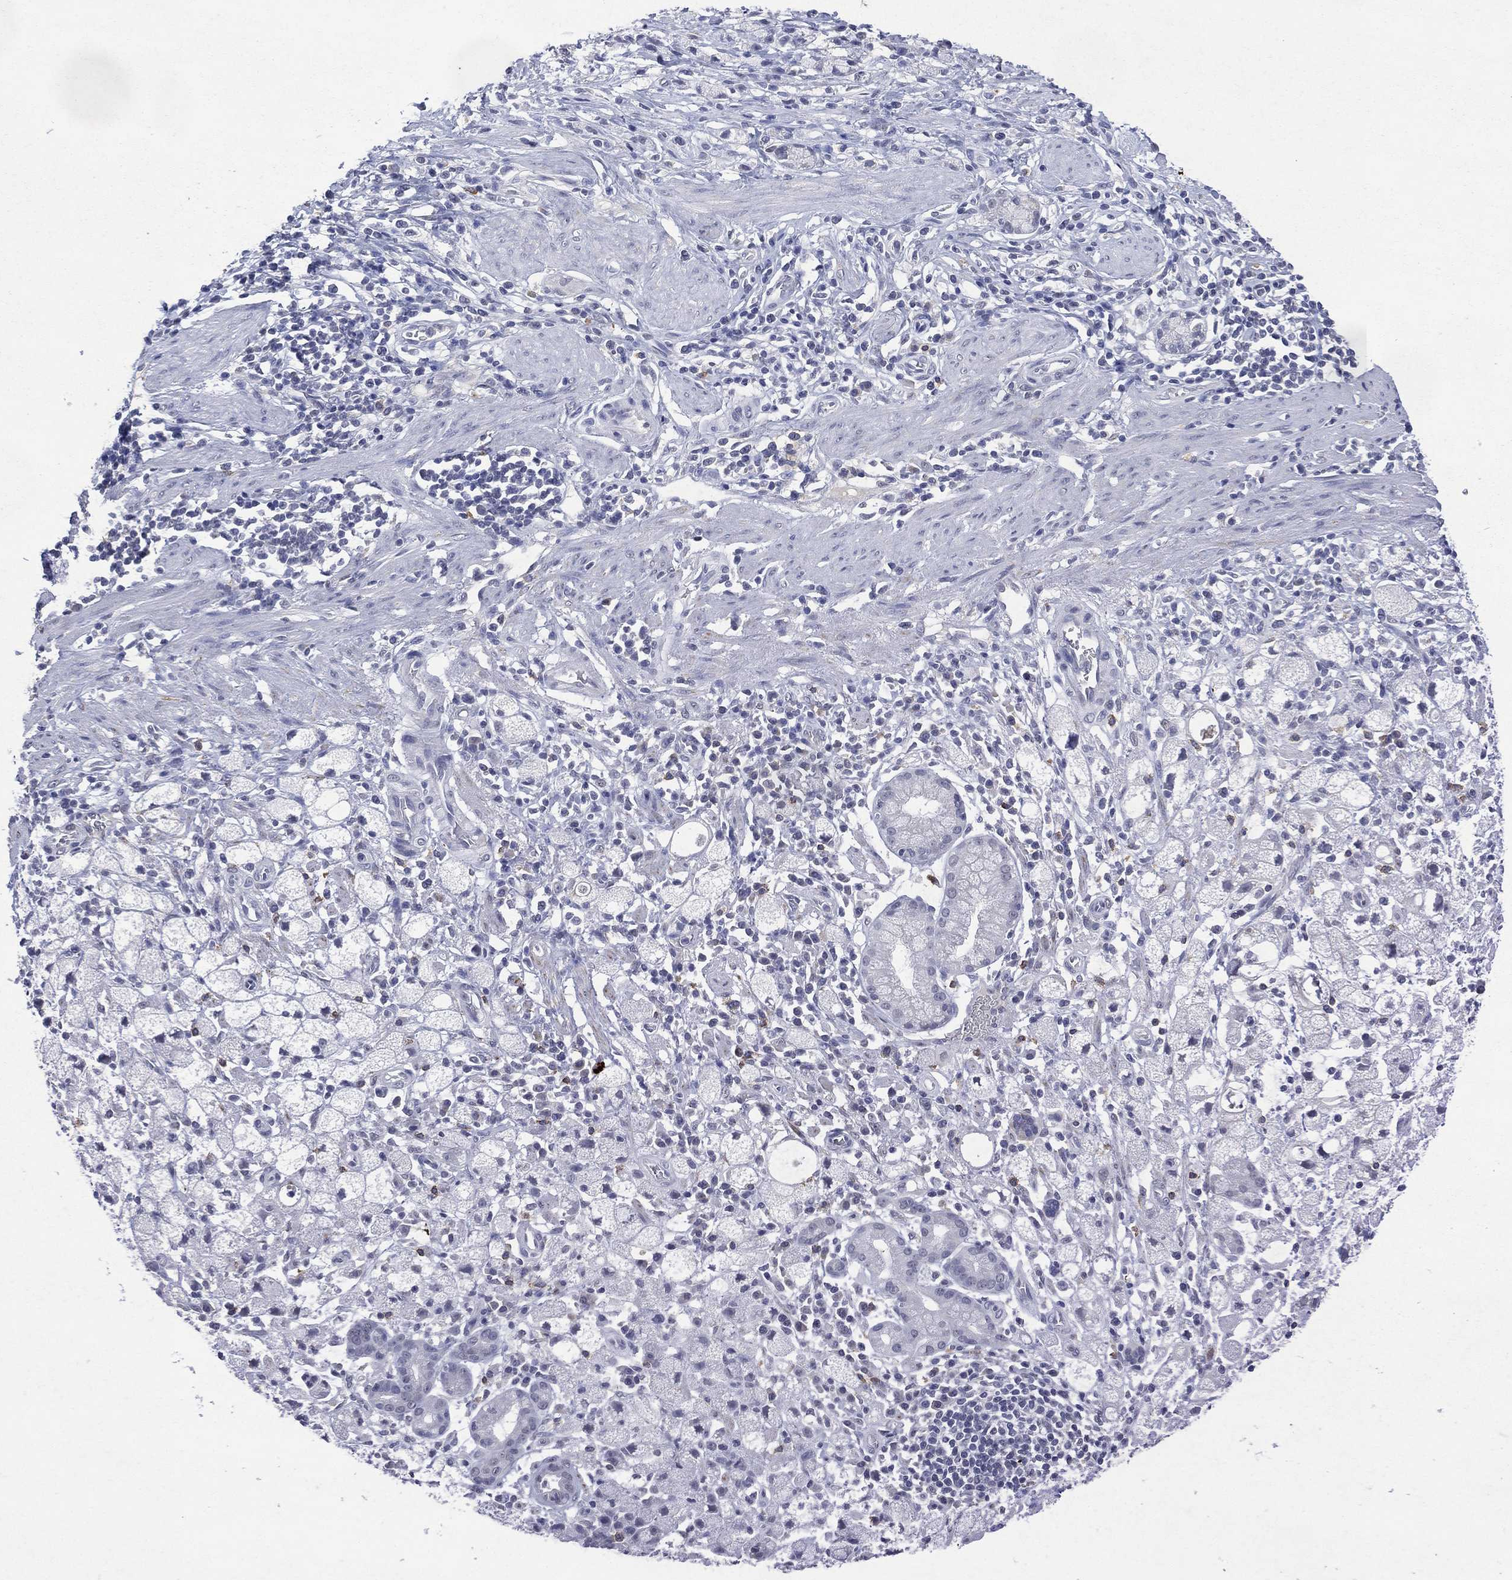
{"staining": {"intensity": "negative", "quantity": "none", "location": "none"}, "tissue": "stomach cancer", "cell_type": "Tumor cells", "image_type": "cancer", "snomed": [{"axis": "morphology", "description": "Adenocarcinoma, NOS"}, {"axis": "topography", "description": "Stomach"}], "caption": "Tumor cells are negative for brown protein staining in adenocarcinoma (stomach).", "gene": "ASB10", "patient": {"sex": "male", "age": 58}}